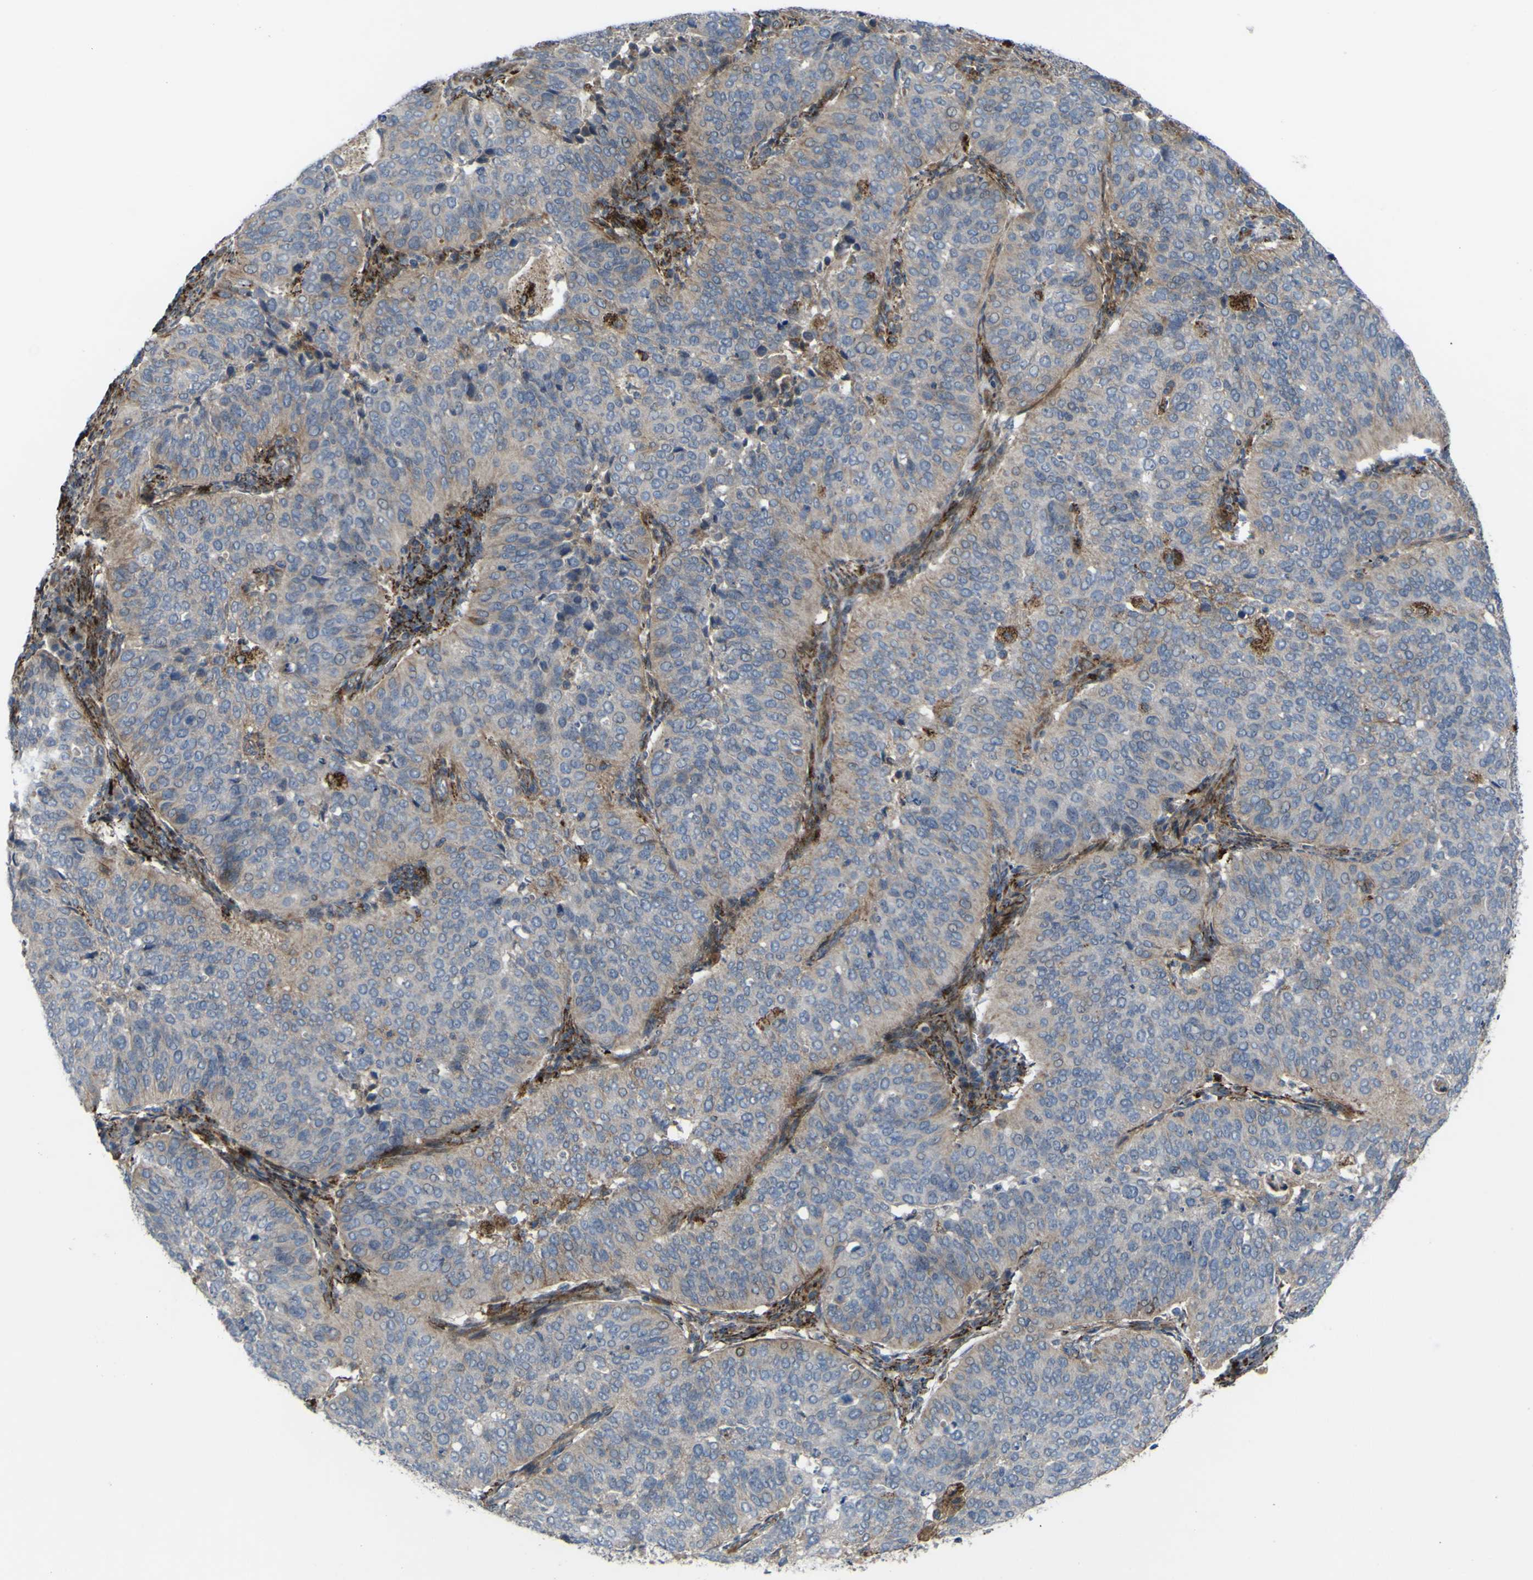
{"staining": {"intensity": "negative", "quantity": "none", "location": "none"}, "tissue": "cervical cancer", "cell_type": "Tumor cells", "image_type": "cancer", "snomed": [{"axis": "morphology", "description": "Normal tissue, NOS"}, {"axis": "morphology", "description": "Squamous cell carcinoma, NOS"}, {"axis": "topography", "description": "Cervix"}], "caption": "This is an immunohistochemistry image of squamous cell carcinoma (cervical). There is no positivity in tumor cells.", "gene": "GPLD1", "patient": {"sex": "female", "age": 39}}